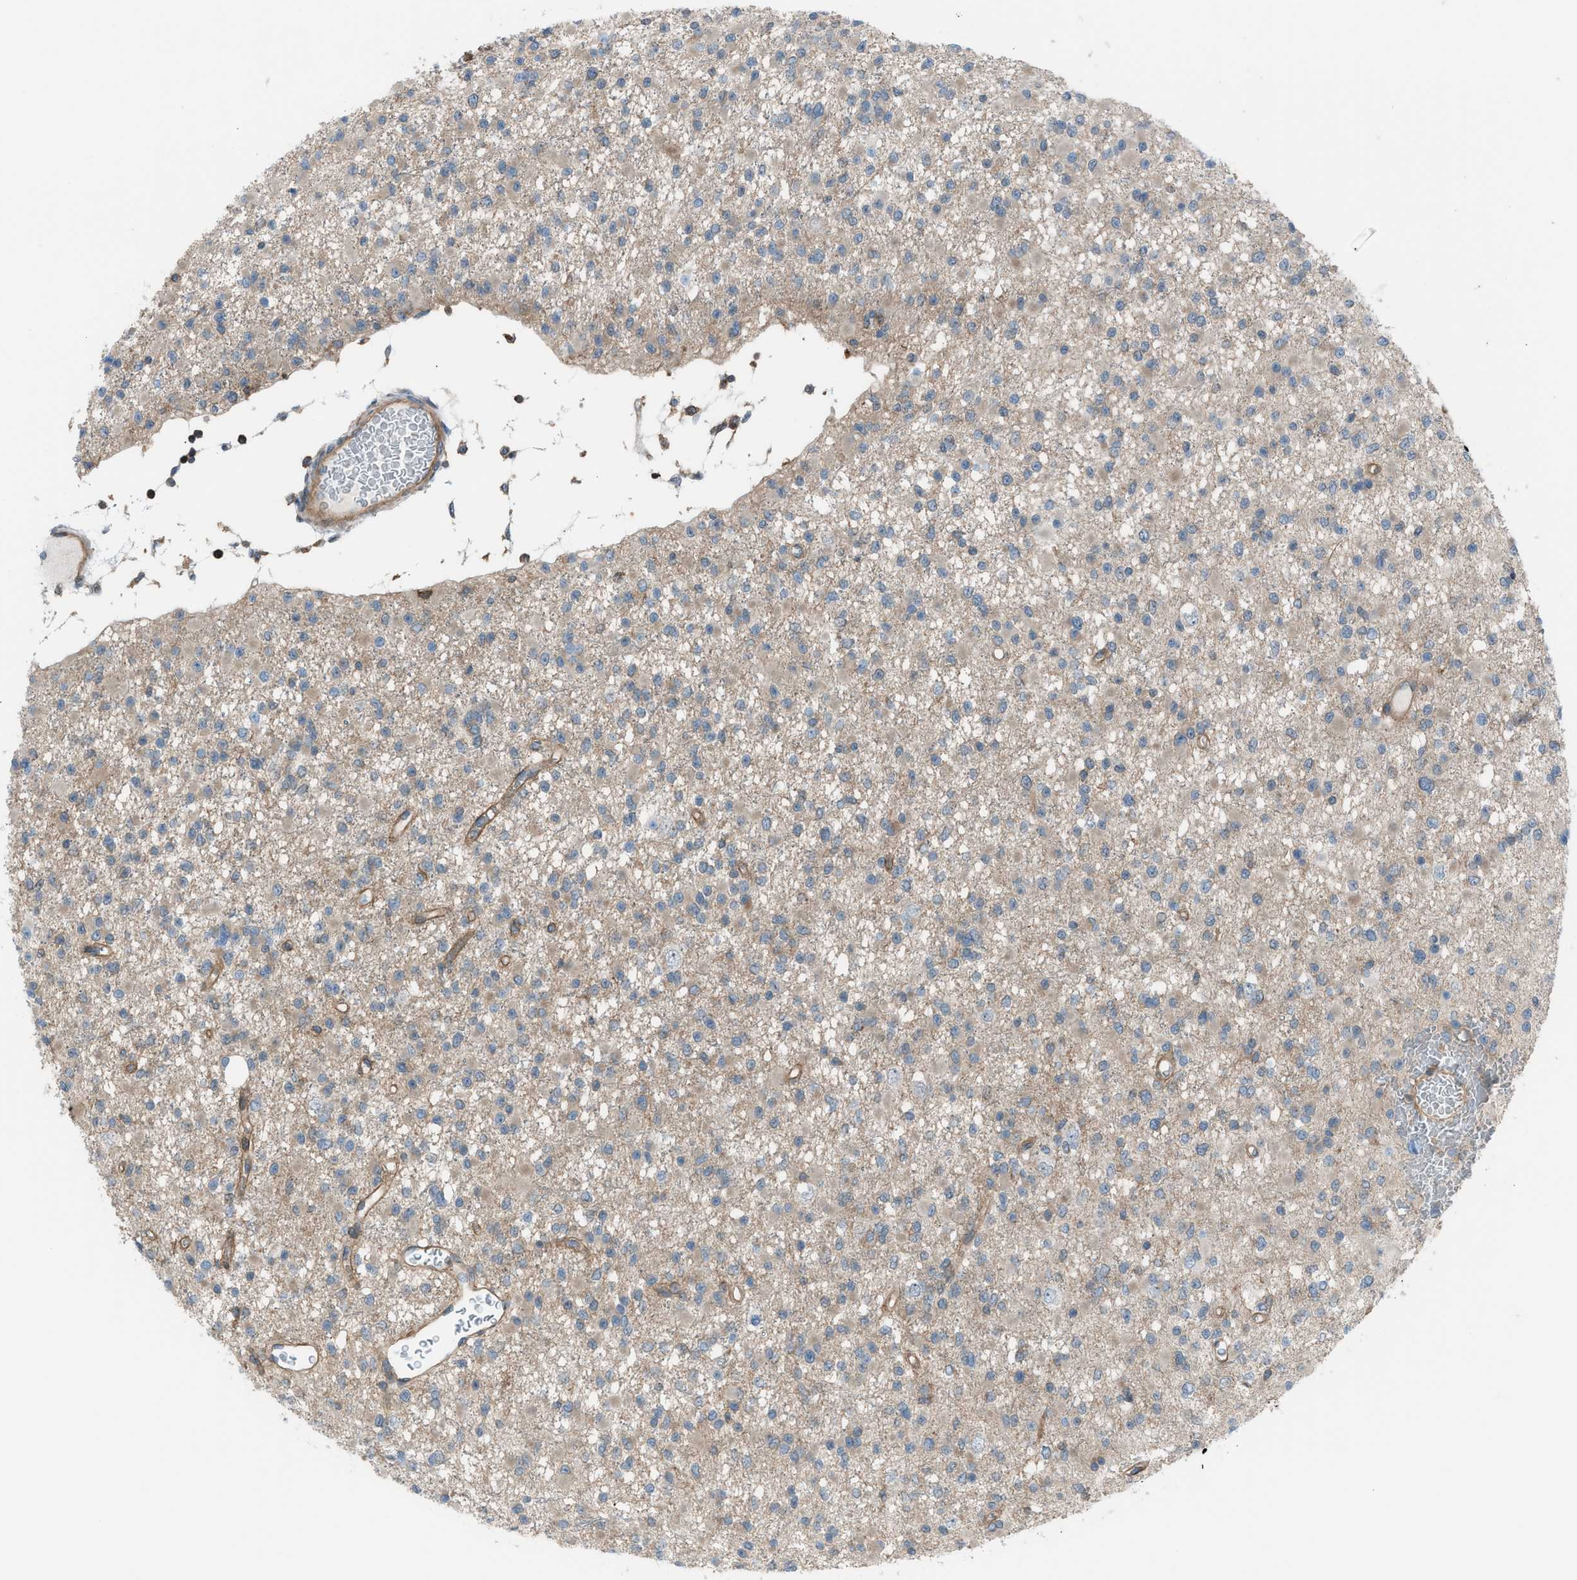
{"staining": {"intensity": "weak", "quantity": "25%-75%", "location": "cytoplasmic/membranous"}, "tissue": "glioma", "cell_type": "Tumor cells", "image_type": "cancer", "snomed": [{"axis": "morphology", "description": "Glioma, malignant, Low grade"}, {"axis": "topography", "description": "Brain"}], "caption": "This is a micrograph of immunohistochemistry staining of glioma, which shows weak expression in the cytoplasmic/membranous of tumor cells.", "gene": "DYRK1A", "patient": {"sex": "female", "age": 22}}